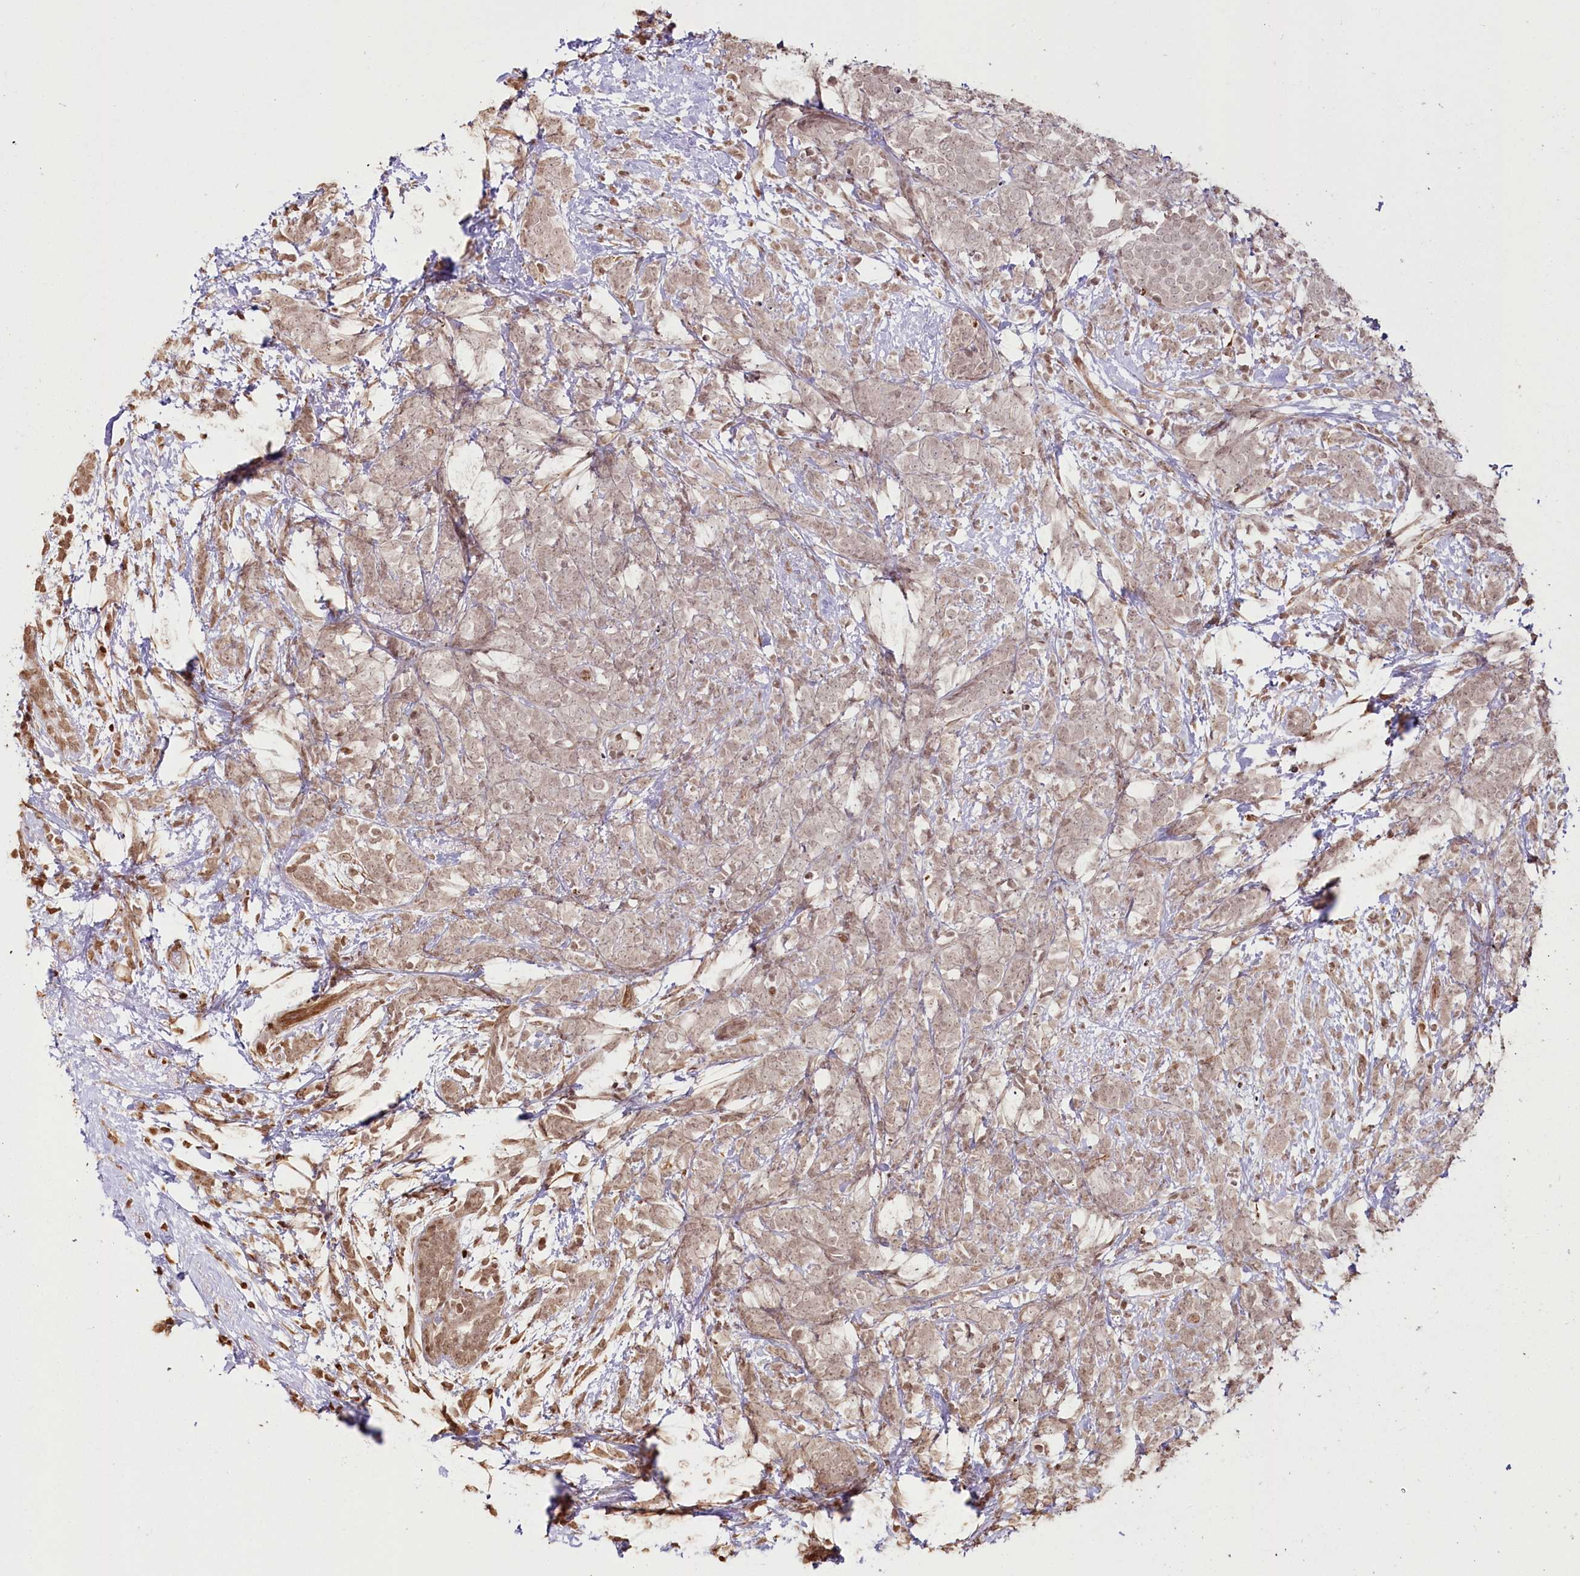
{"staining": {"intensity": "moderate", "quantity": ">75%", "location": "nuclear"}, "tissue": "breast cancer", "cell_type": "Tumor cells", "image_type": "cancer", "snomed": [{"axis": "morphology", "description": "Lobular carcinoma"}, {"axis": "topography", "description": "Breast"}], "caption": "Breast lobular carcinoma tissue displays moderate nuclear positivity in about >75% of tumor cells (Brightfield microscopy of DAB IHC at high magnification).", "gene": "FAM13A", "patient": {"sex": "female", "age": 58}}